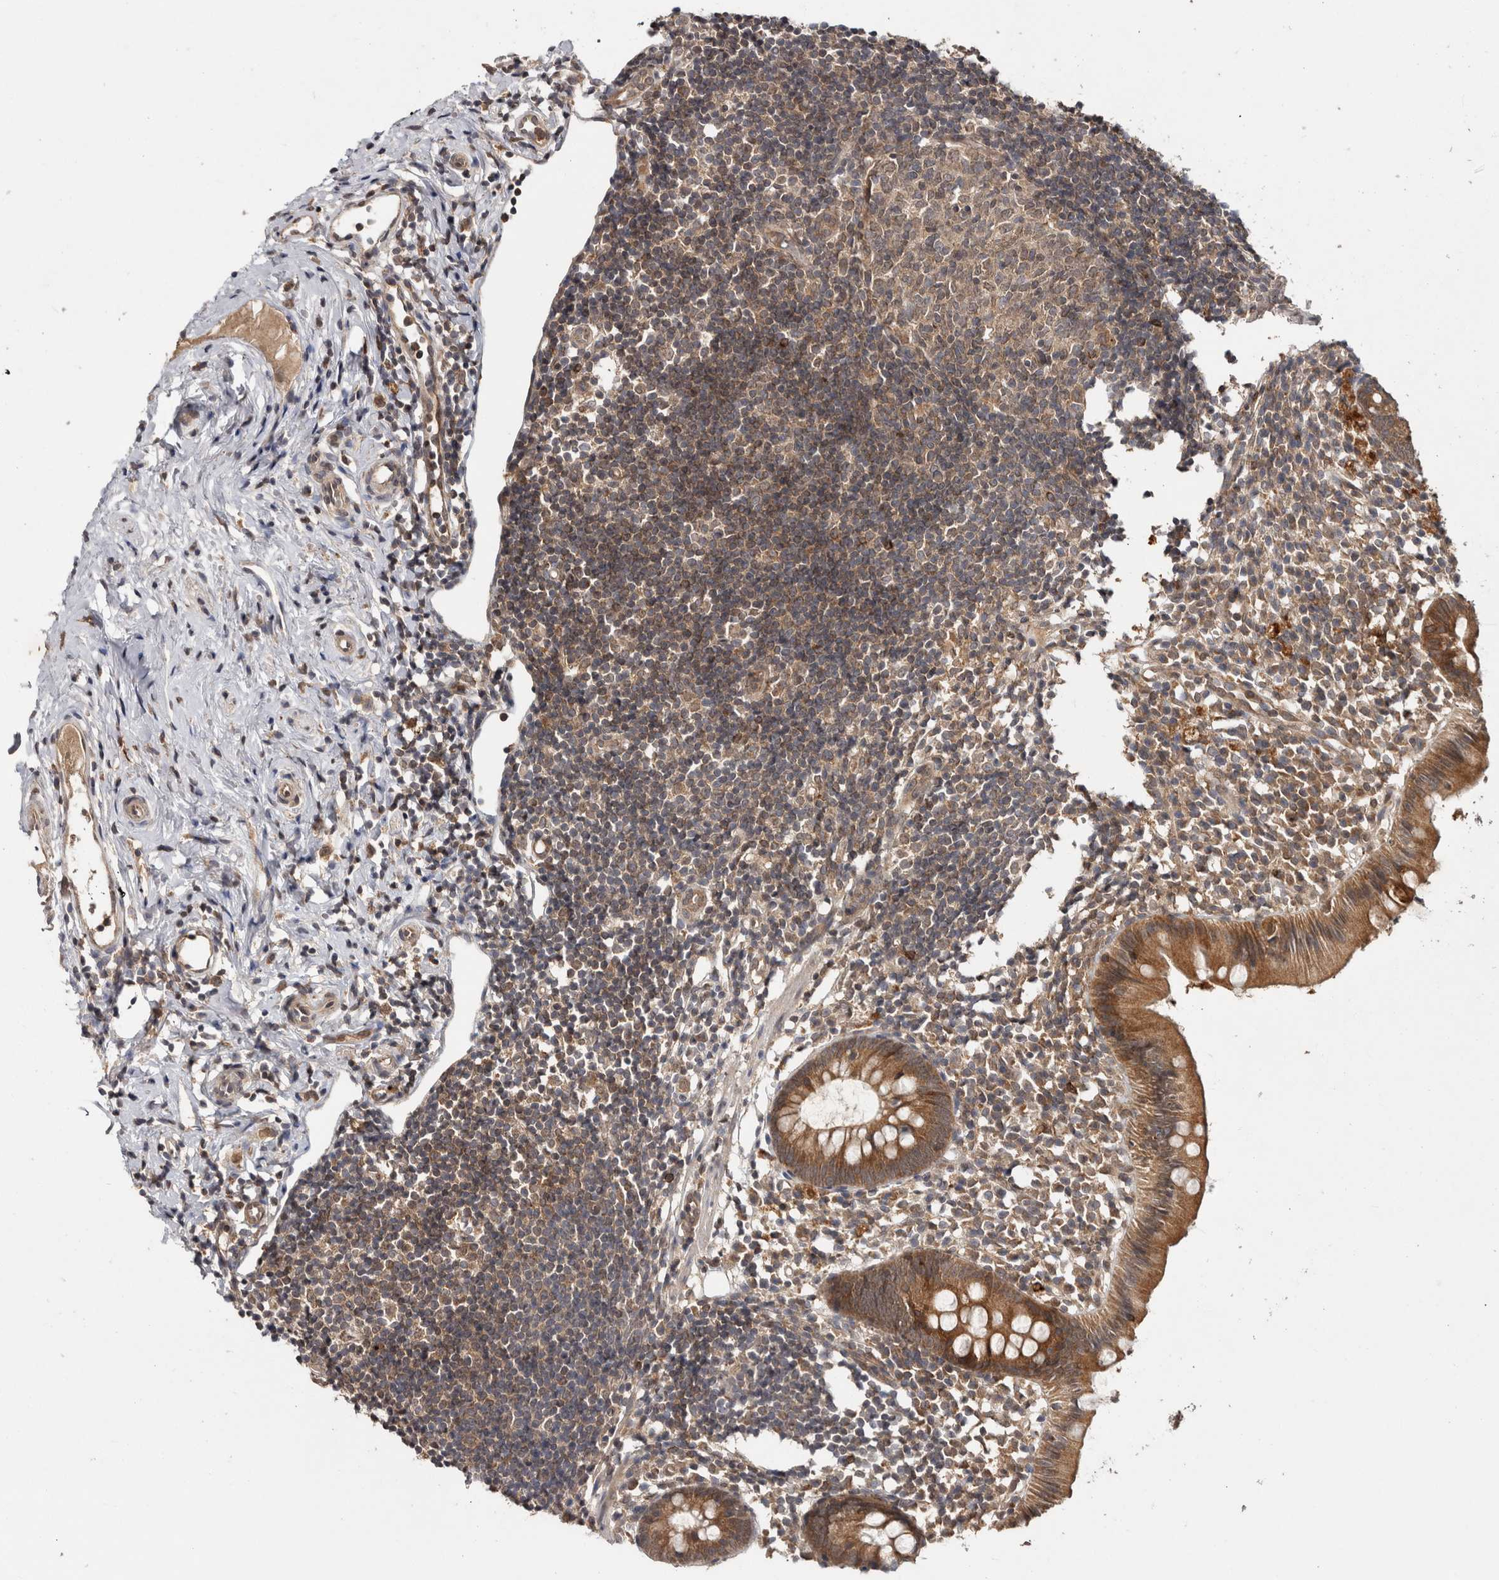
{"staining": {"intensity": "moderate", "quantity": ">75%", "location": "cytoplasmic/membranous"}, "tissue": "appendix", "cell_type": "Glandular cells", "image_type": "normal", "snomed": [{"axis": "morphology", "description": "Normal tissue, NOS"}, {"axis": "topography", "description": "Appendix"}], "caption": "Immunohistochemistry photomicrograph of unremarkable appendix: appendix stained using IHC exhibits medium levels of moderate protein expression localized specifically in the cytoplasmic/membranous of glandular cells, appearing as a cytoplasmic/membranous brown color.", "gene": "HMOX2", "patient": {"sex": "female", "age": 20}}